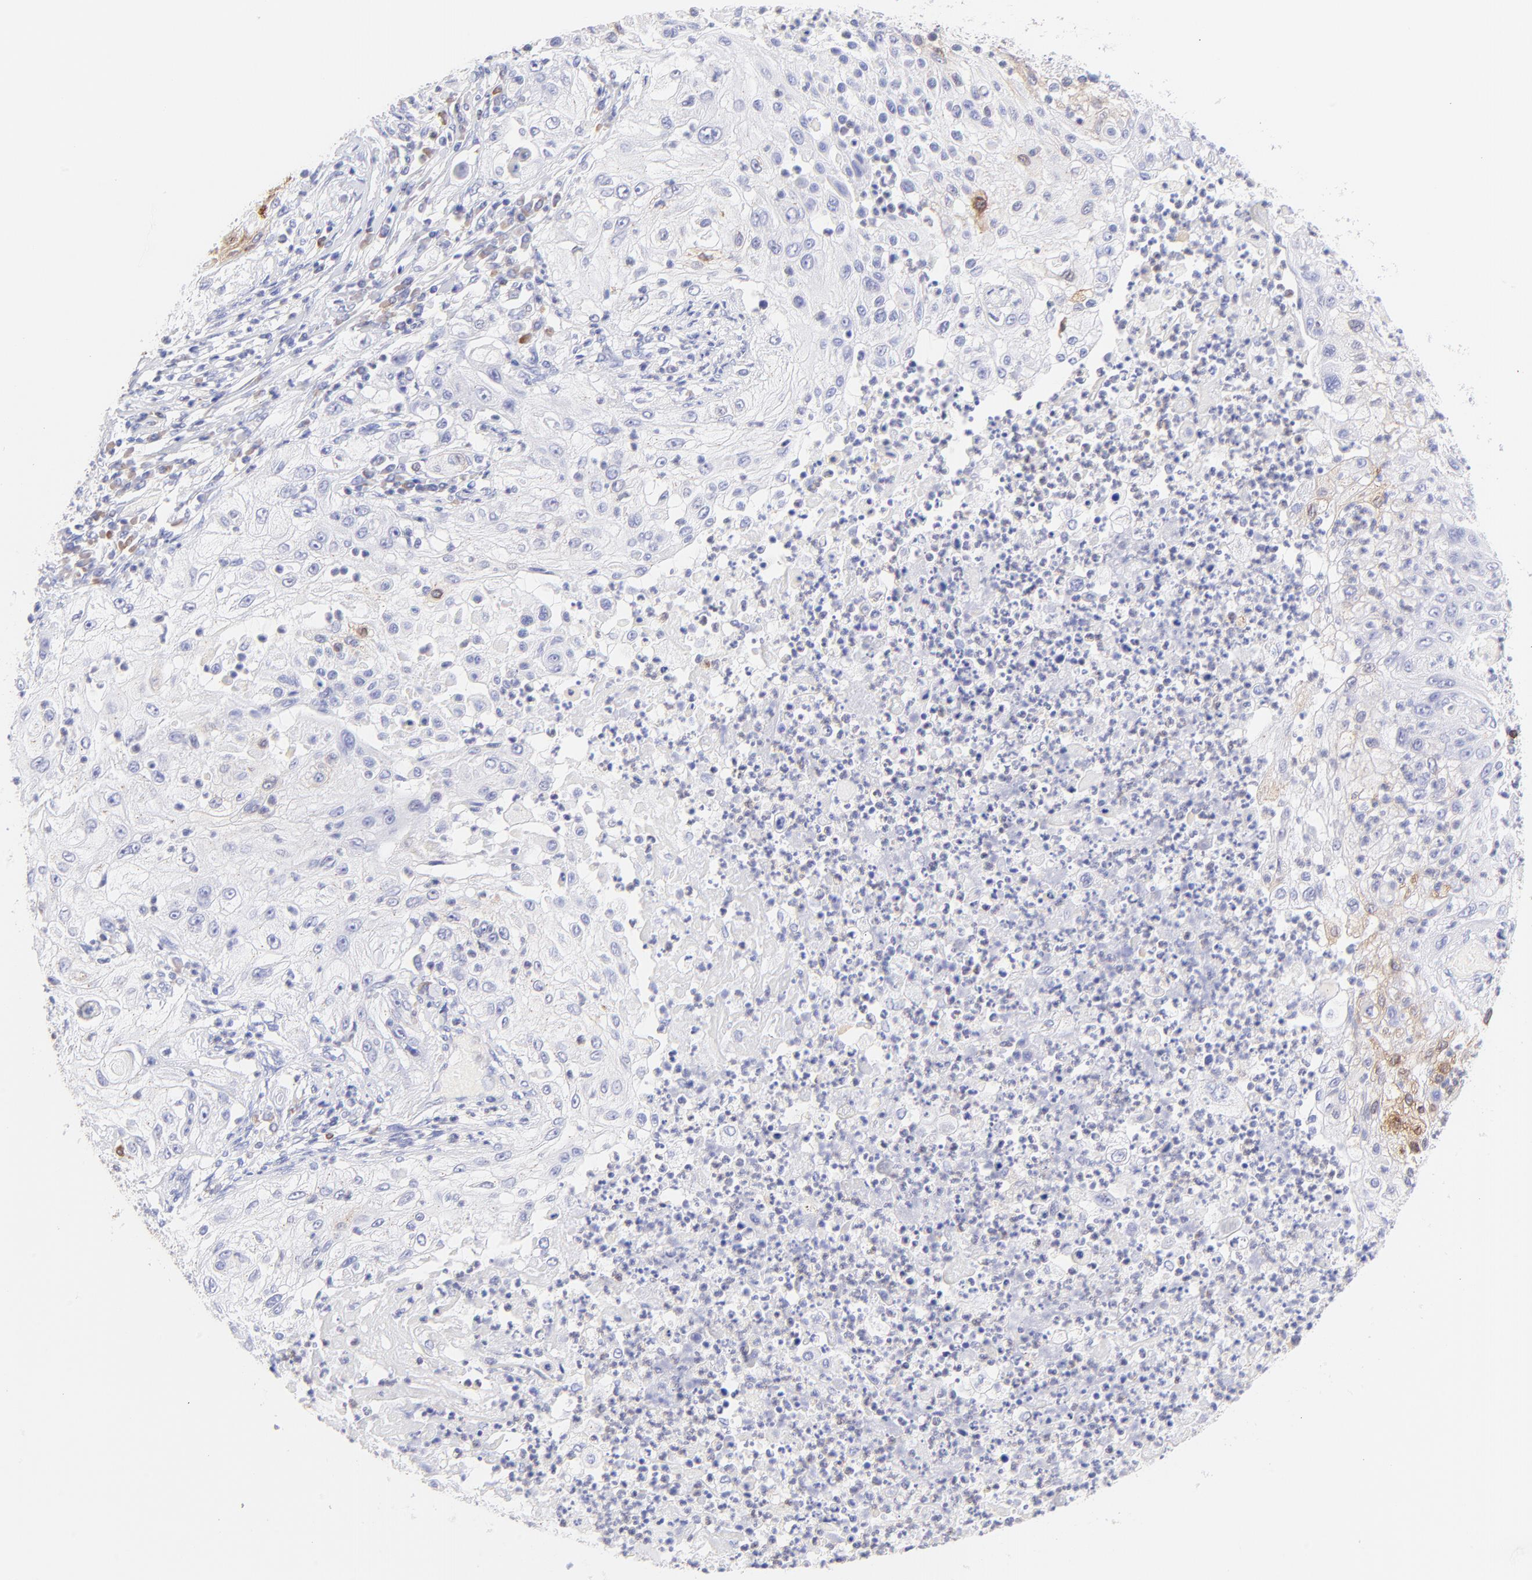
{"staining": {"intensity": "negative", "quantity": "none", "location": "none"}, "tissue": "lung cancer", "cell_type": "Tumor cells", "image_type": "cancer", "snomed": [{"axis": "morphology", "description": "Inflammation, NOS"}, {"axis": "morphology", "description": "Squamous cell carcinoma, NOS"}, {"axis": "topography", "description": "Lymph node"}, {"axis": "topography", "description": "Soft tissue"}, {"axis": "topography", "description": "Lung"}], "caption": "There is no significant positivity in tumor cells of lung cancer (squamous cell carcinoma).", "gene": "IRAG2", "patient": {"sex": "male", "age": 66}}